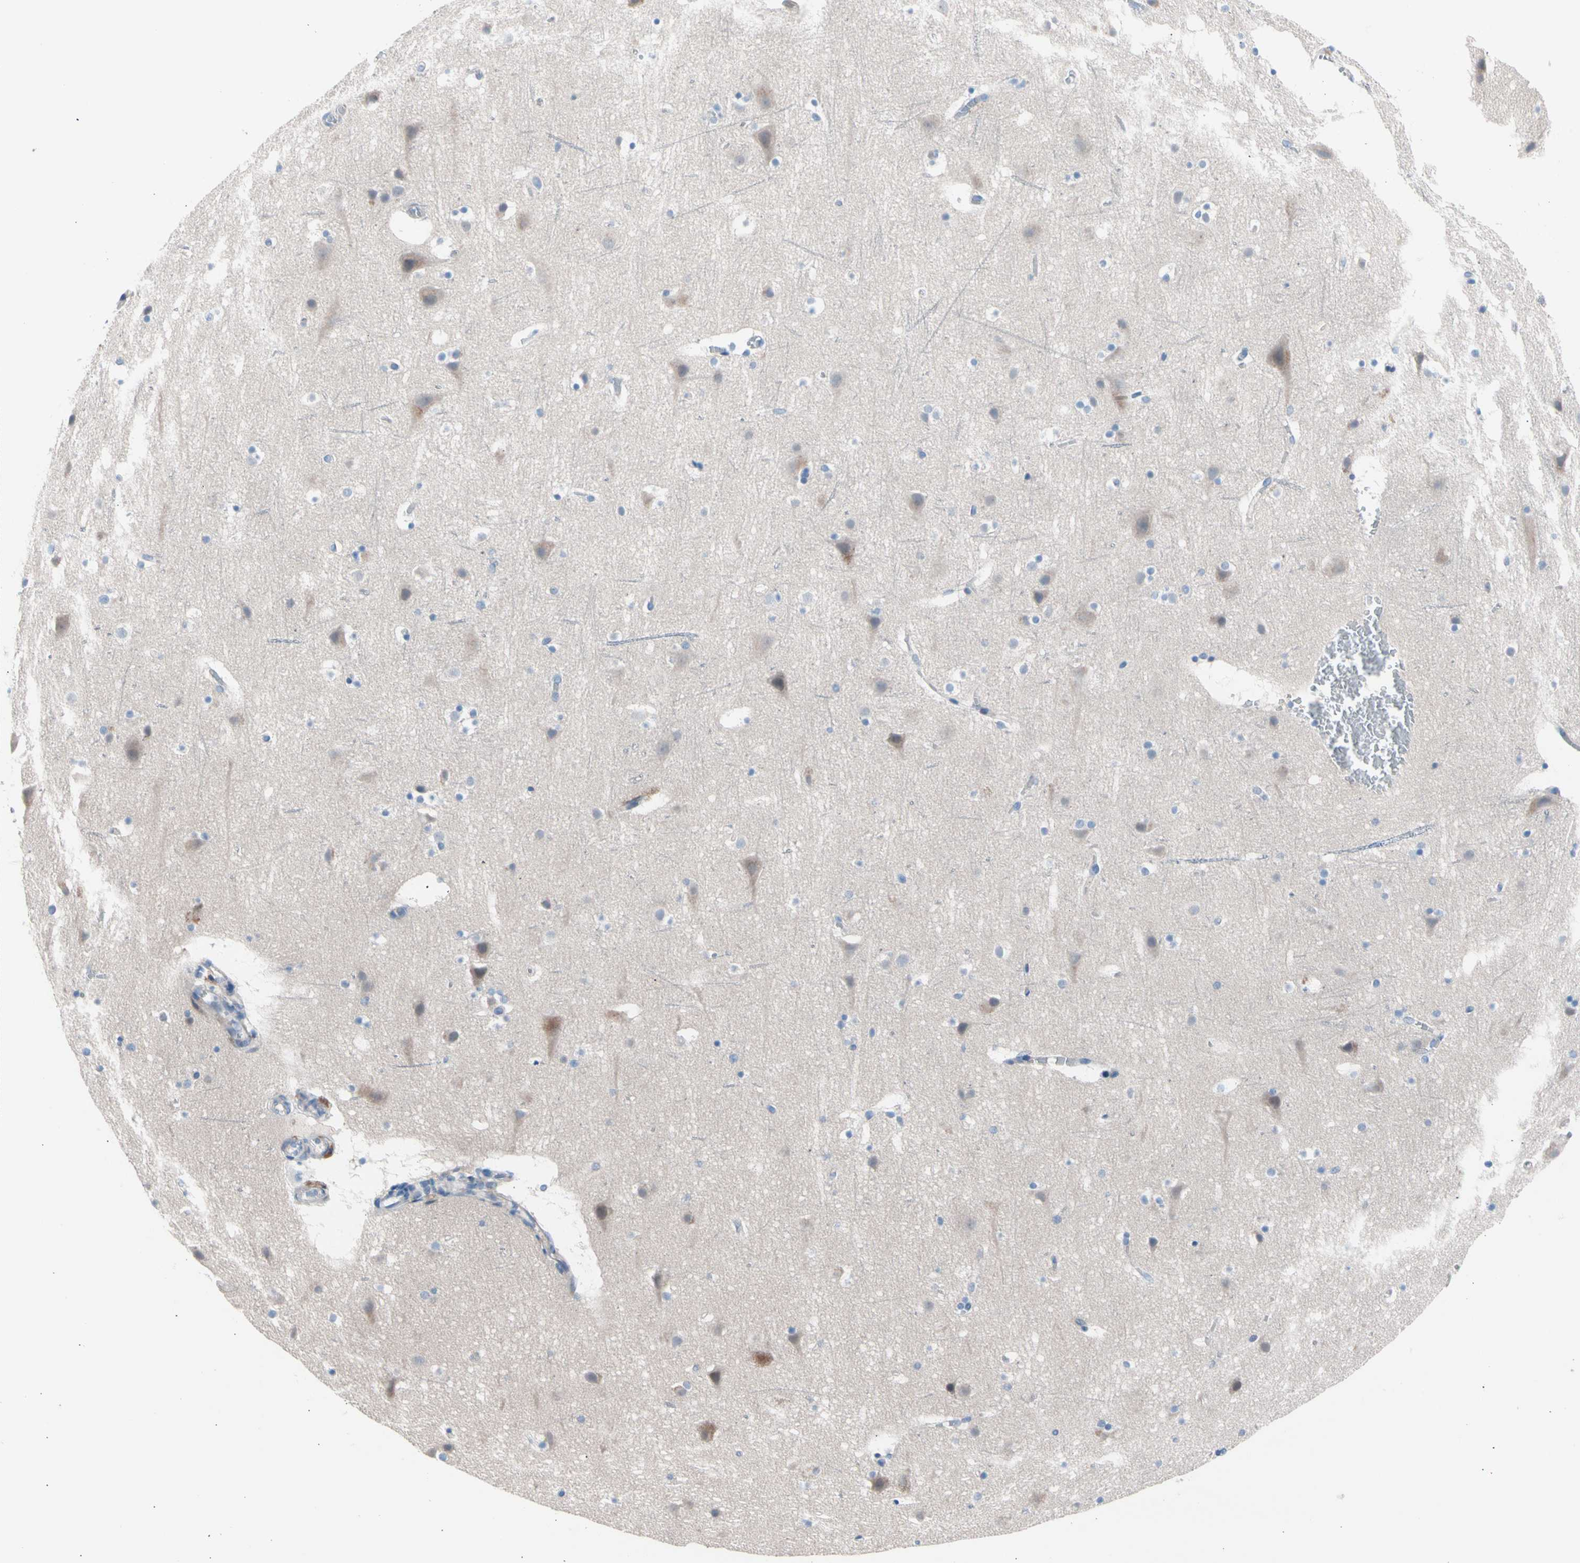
{"staining": {"intensity": "negative", "quantity": "none", "location": "none"}, "tissue": "cerebral cortex", "cell_type": "Endothelial cells", "image_type": "normal", "snomed": [{"axis": "morphology", "description": "Normal tissue, NOS"}, {"axis": "topography", "description": "Cerebral cortex"}], "caption": "Cerebral cortex stained for a protein using immunohistochemistry displays no positivity endothelial cells.", "gene": "CASQ1", "patient": {"sex": "male", "age": 45}}